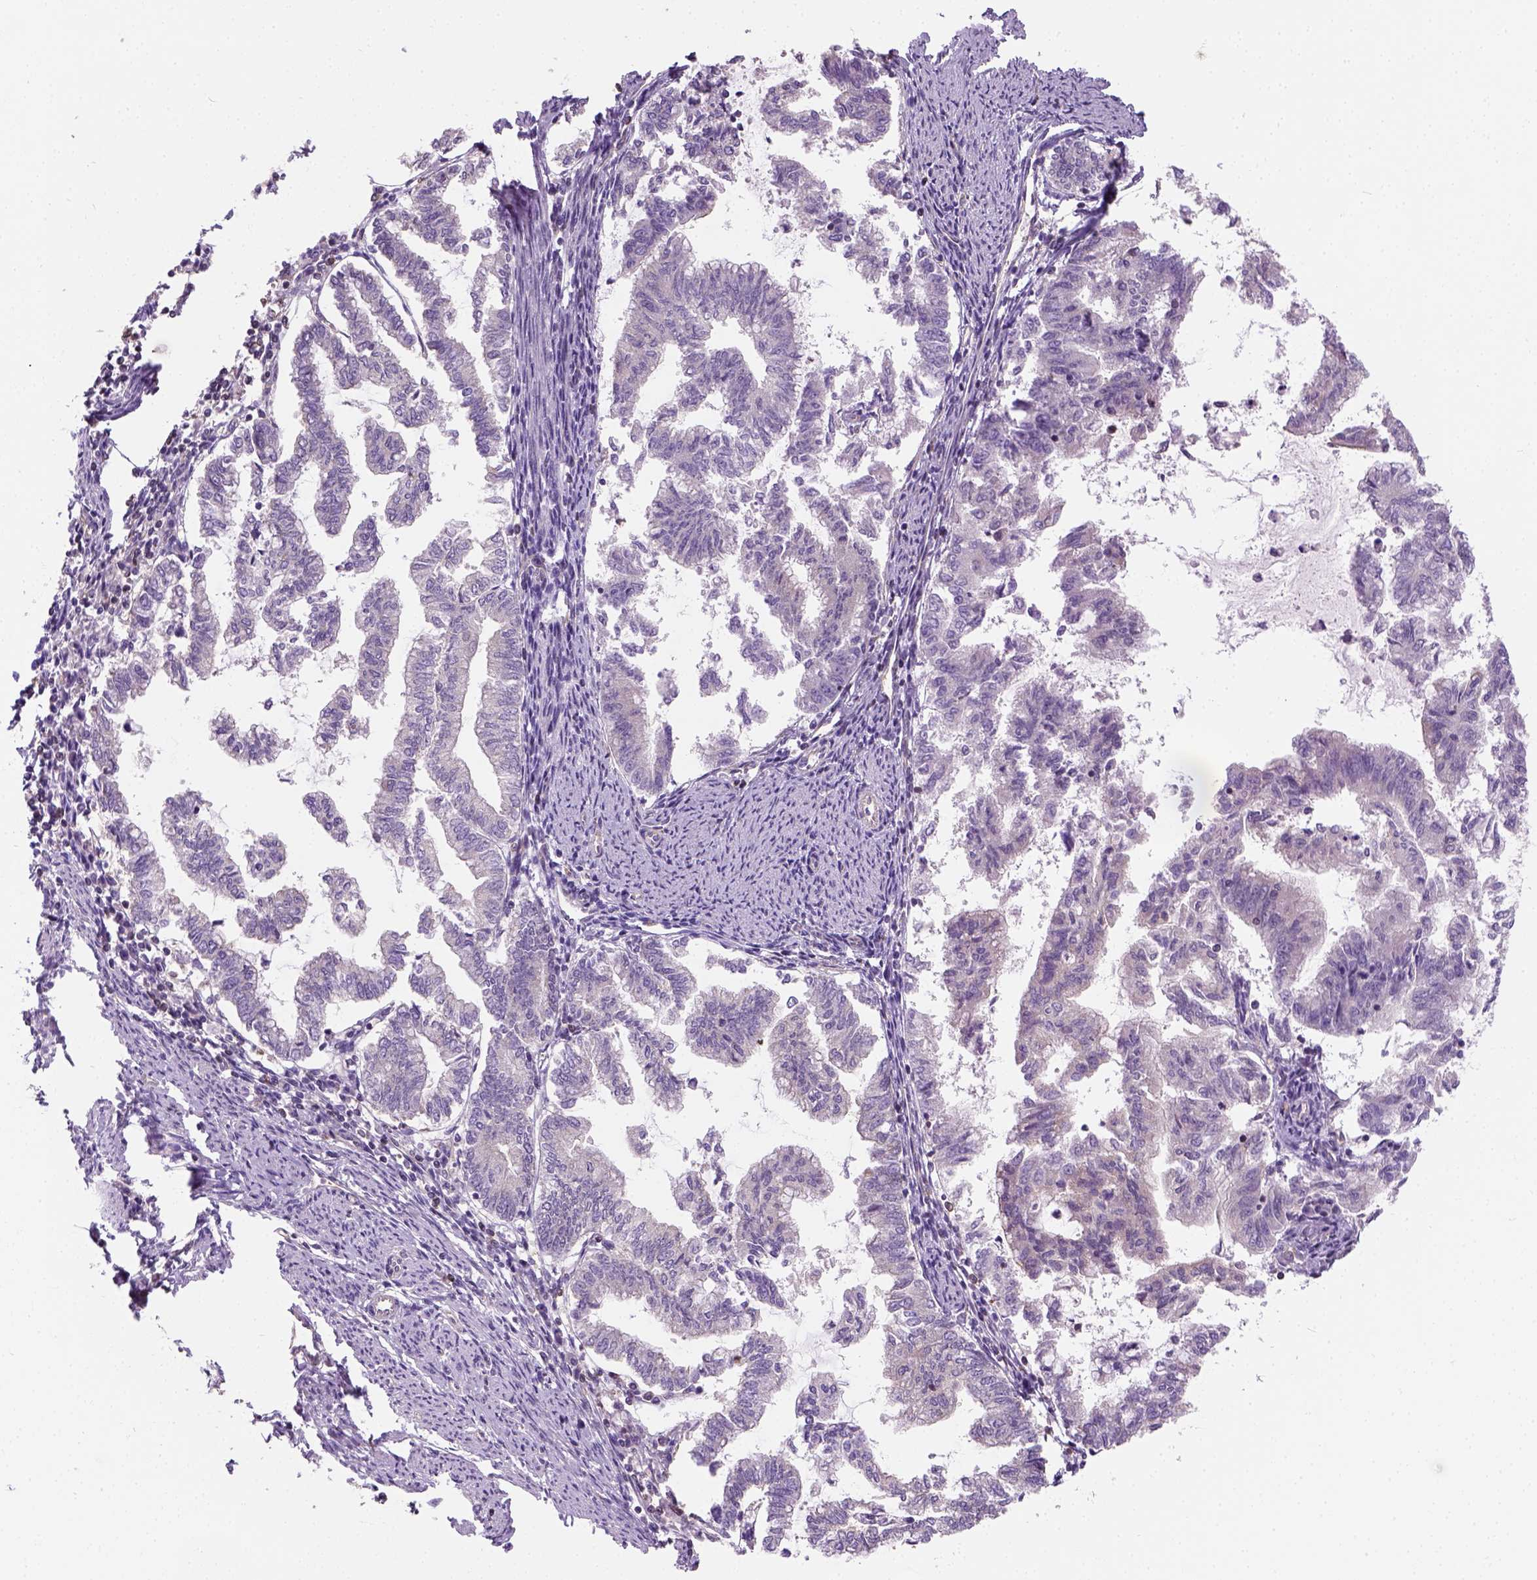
{"staining": {"intensity": "weak", "quantity": "25%-75%", "location": "cytoplasmic/membranous"}, "tissue": "endometrial cancer", "cell_type": "Tumor cells", "image_type": "cancer", "snomed": [{"axis": "morphology", "description": "Adenocarcinoma, NOS"}, {"axis": "topography", "description": "Endometrium"}], "caption": "High-power microscopy captured an IHC histopathology image of endometrial cancer (adenocarcinoma), revealing weak cytoplasmic/membranous staining in about 25%-75% of tumor cells.", "gene": "CRACR2A", "patient": {"sex": "female", "age": 79}}